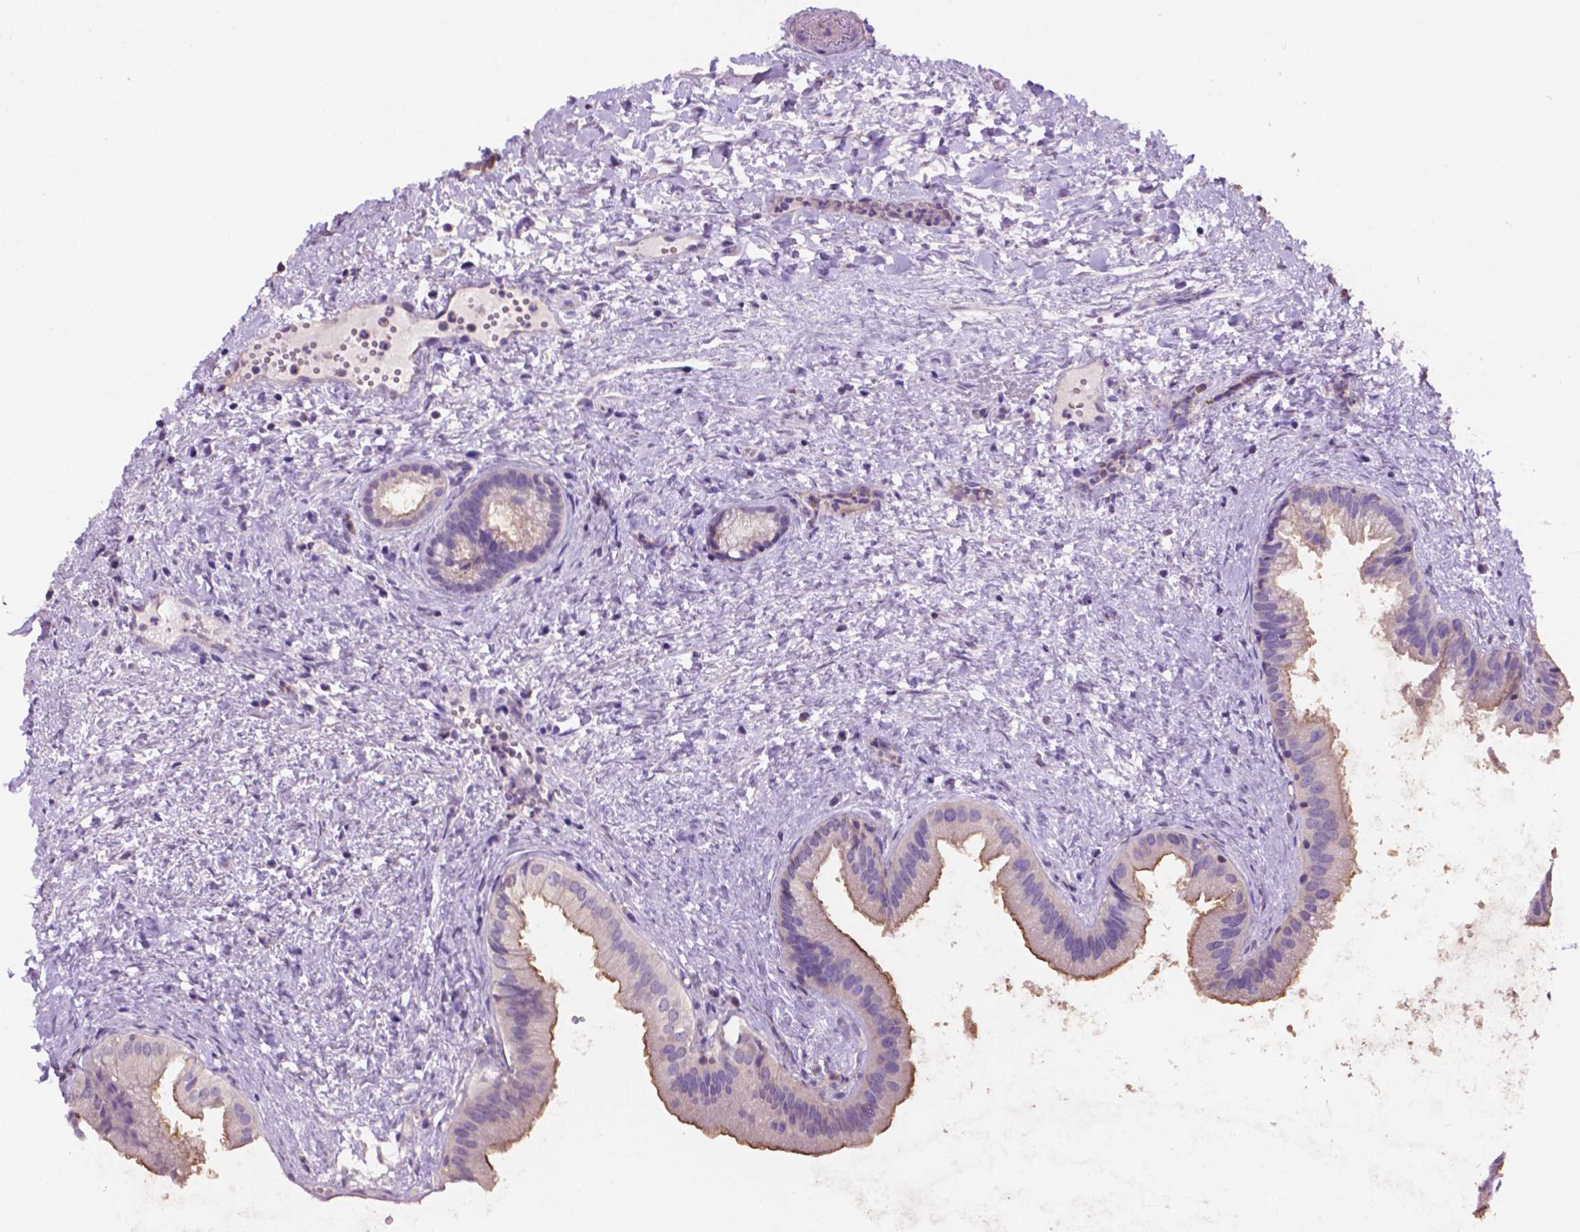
{"staining": {"intensity": "moderate", "quantity": "<25%", "location": "cytoplasmic/membranous"}, "tissue": "gallbladder", "cell_type": "Glandular cells", "image_type": "normal", "snomed": [{"axis": "morphology", "description": "Normal tissue, NOS"}, {"axis": "topography", "description": "Gallbladder"}], "caption": "This is a histology image of immunohistochemistry staining of benign gallbladder, which shows moderate expression in the cytoplasmic/membranous of glandular cells.", "gene": "PRPS2", "patient": {"sex": "male", "age": 70}}